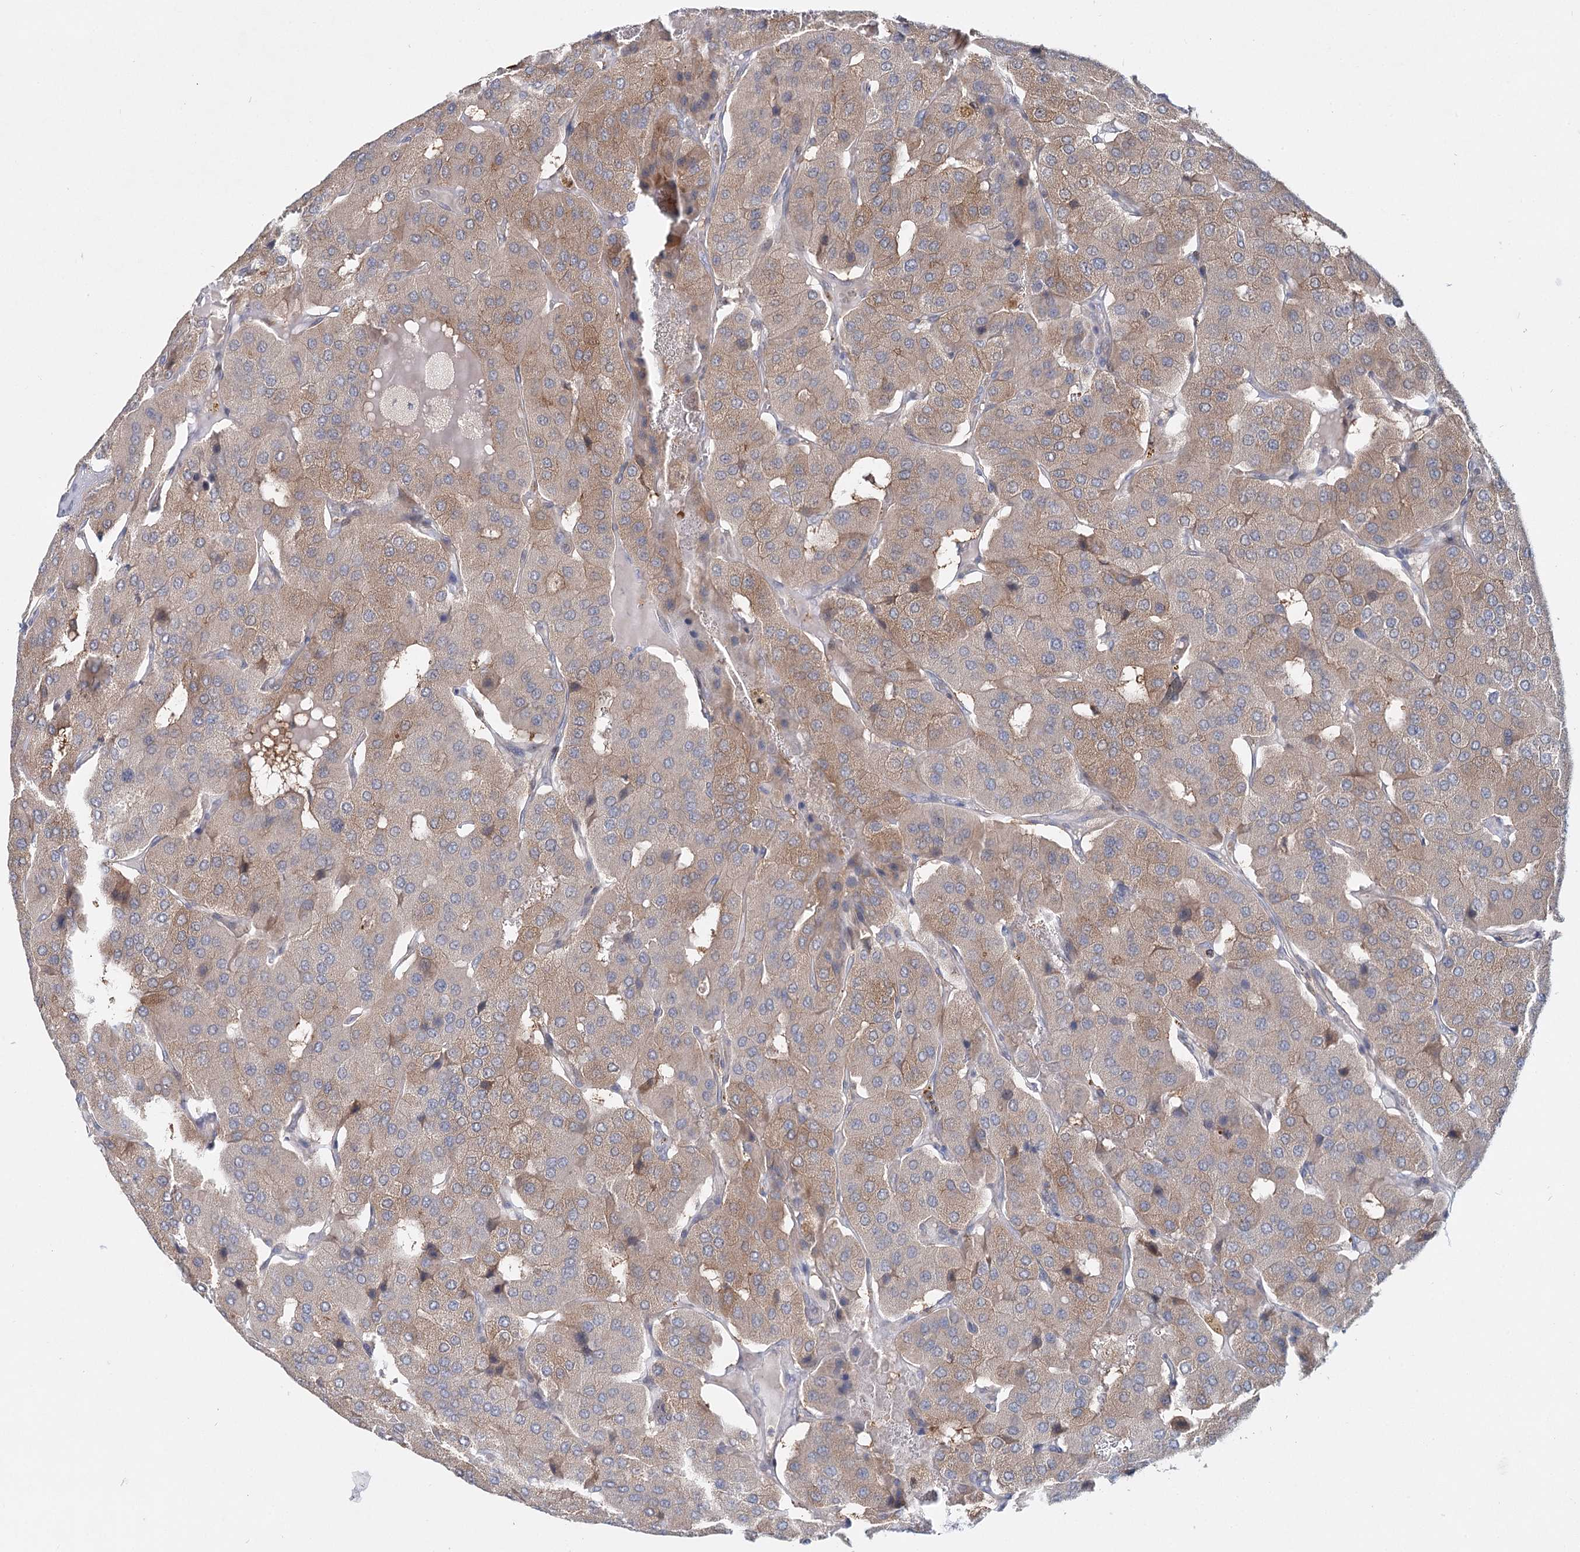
{"staining": {"intensity": "weak", "quantity": "25%-75%", "location": "cytoplasmic/membranous"}, "tissue": "parathyroid gland", "cell_type": "Glandular cells", "image_type": "normal", "snomed": [{"axis": "morphology", "description": "Normal tissue, NOS"}, {"axis": "morphology", "description": "Adenoma, NOS"}, {"axis": "topography", "description": "Parathyroid gland"}], "caption": "Parathyroid gland was stained to show a protein in brown. There is low levels of weak cytoplasmic/membranous staining in approximately 25%-75% of glandular cells. The protein is shown in brown color, while the nuclei are stained blue.", "gene": "WDR44", "patient": {"sex": "female", "age": 86}}